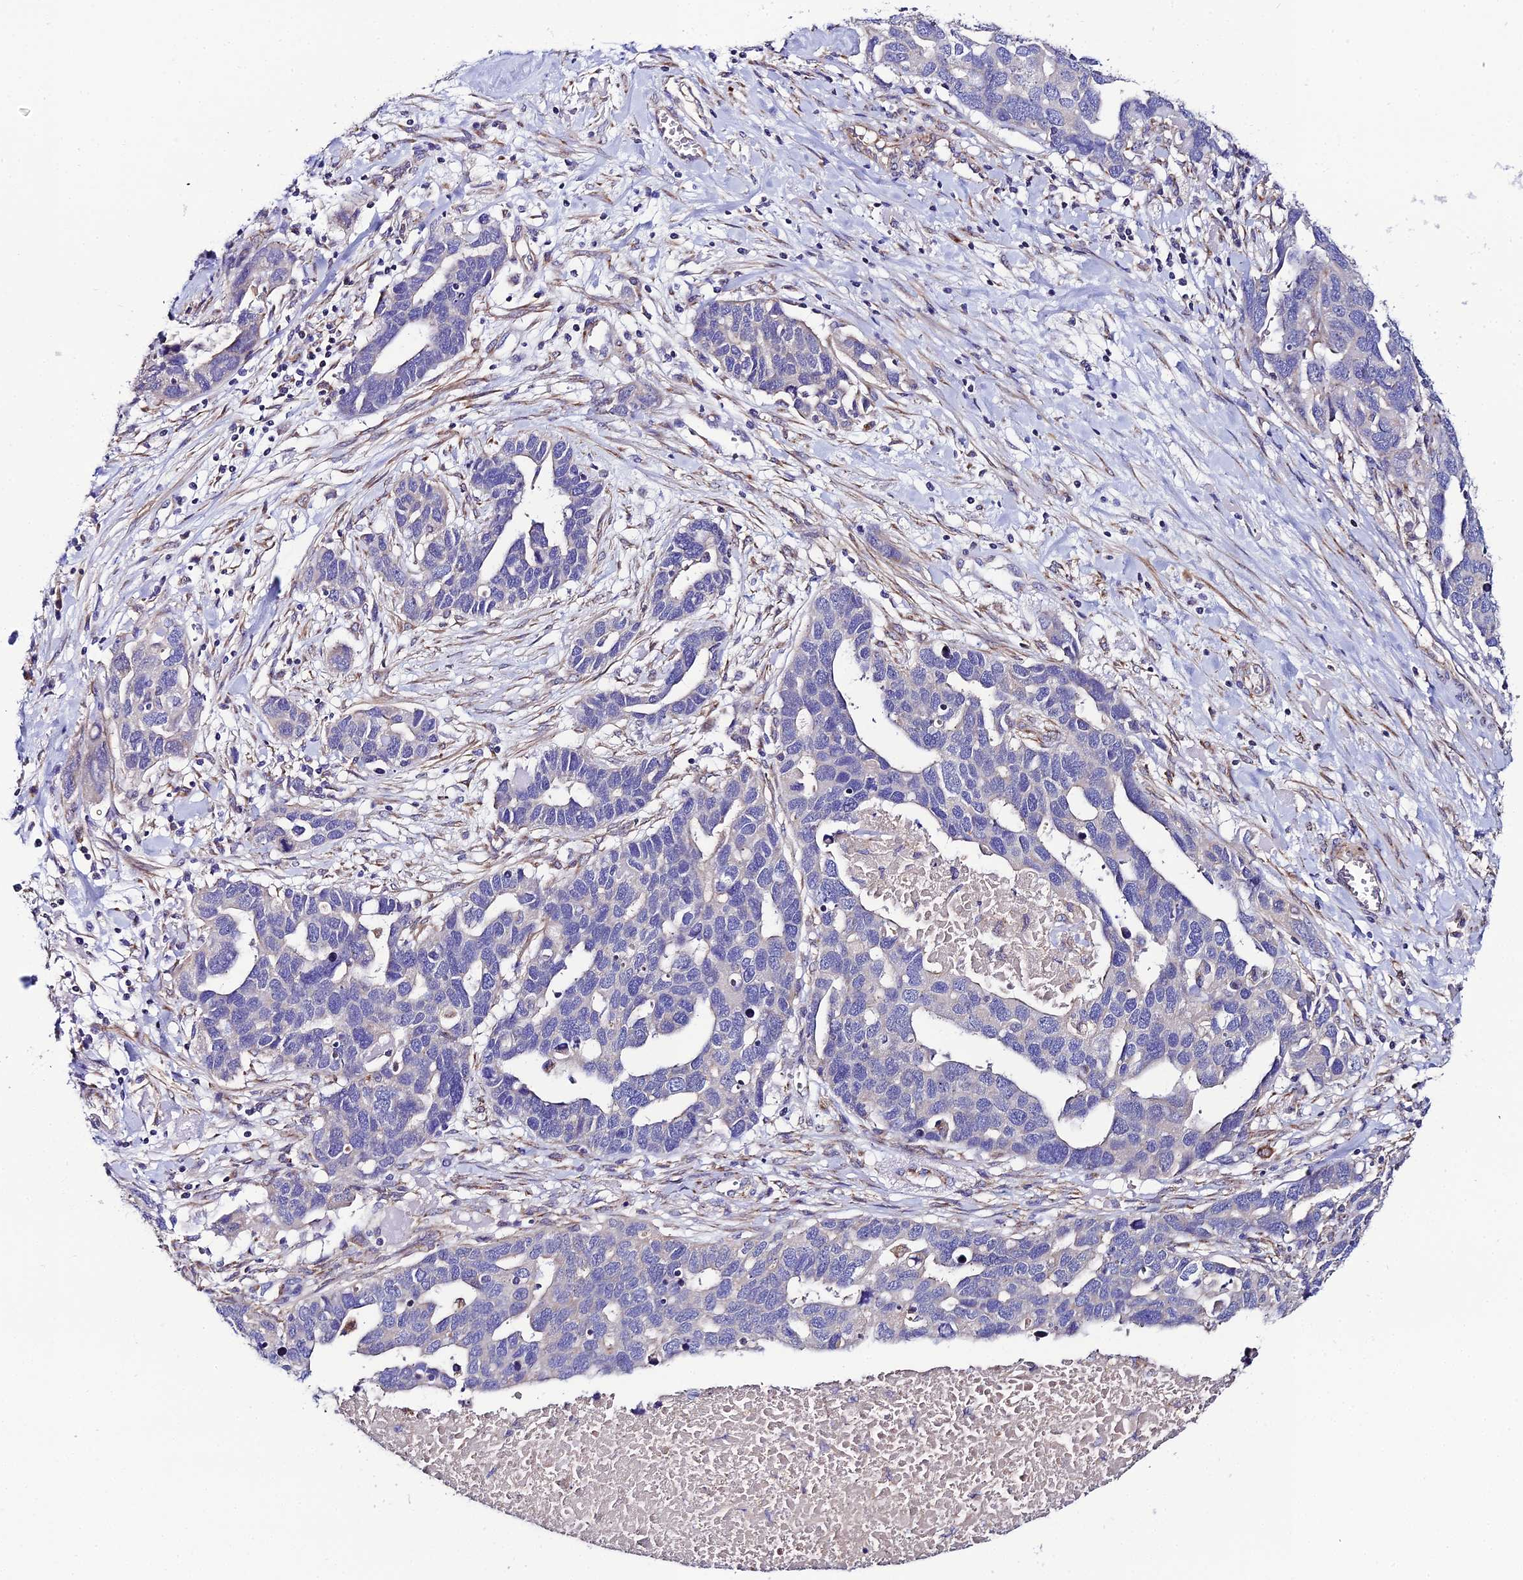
{"staining": {"intensity": "negative", "quantity": "none", "location": "none"}, "tissue": "ovarian cancer", "cell_type": "Tumor cells", "image_type": "cancer", "snomed": [{"axis": "morphology", "description": "Cystadenocarcinoma, serous, NOS"}, {"axis": "topography", "description": "Ovary"}], "caption": "The photomicrograph demonstrates no staining of tumor cells in ovarian serous cystadenocarcinoma.", "gene": "ACOT2", "patient": {"sex": "female", "age": 54}}